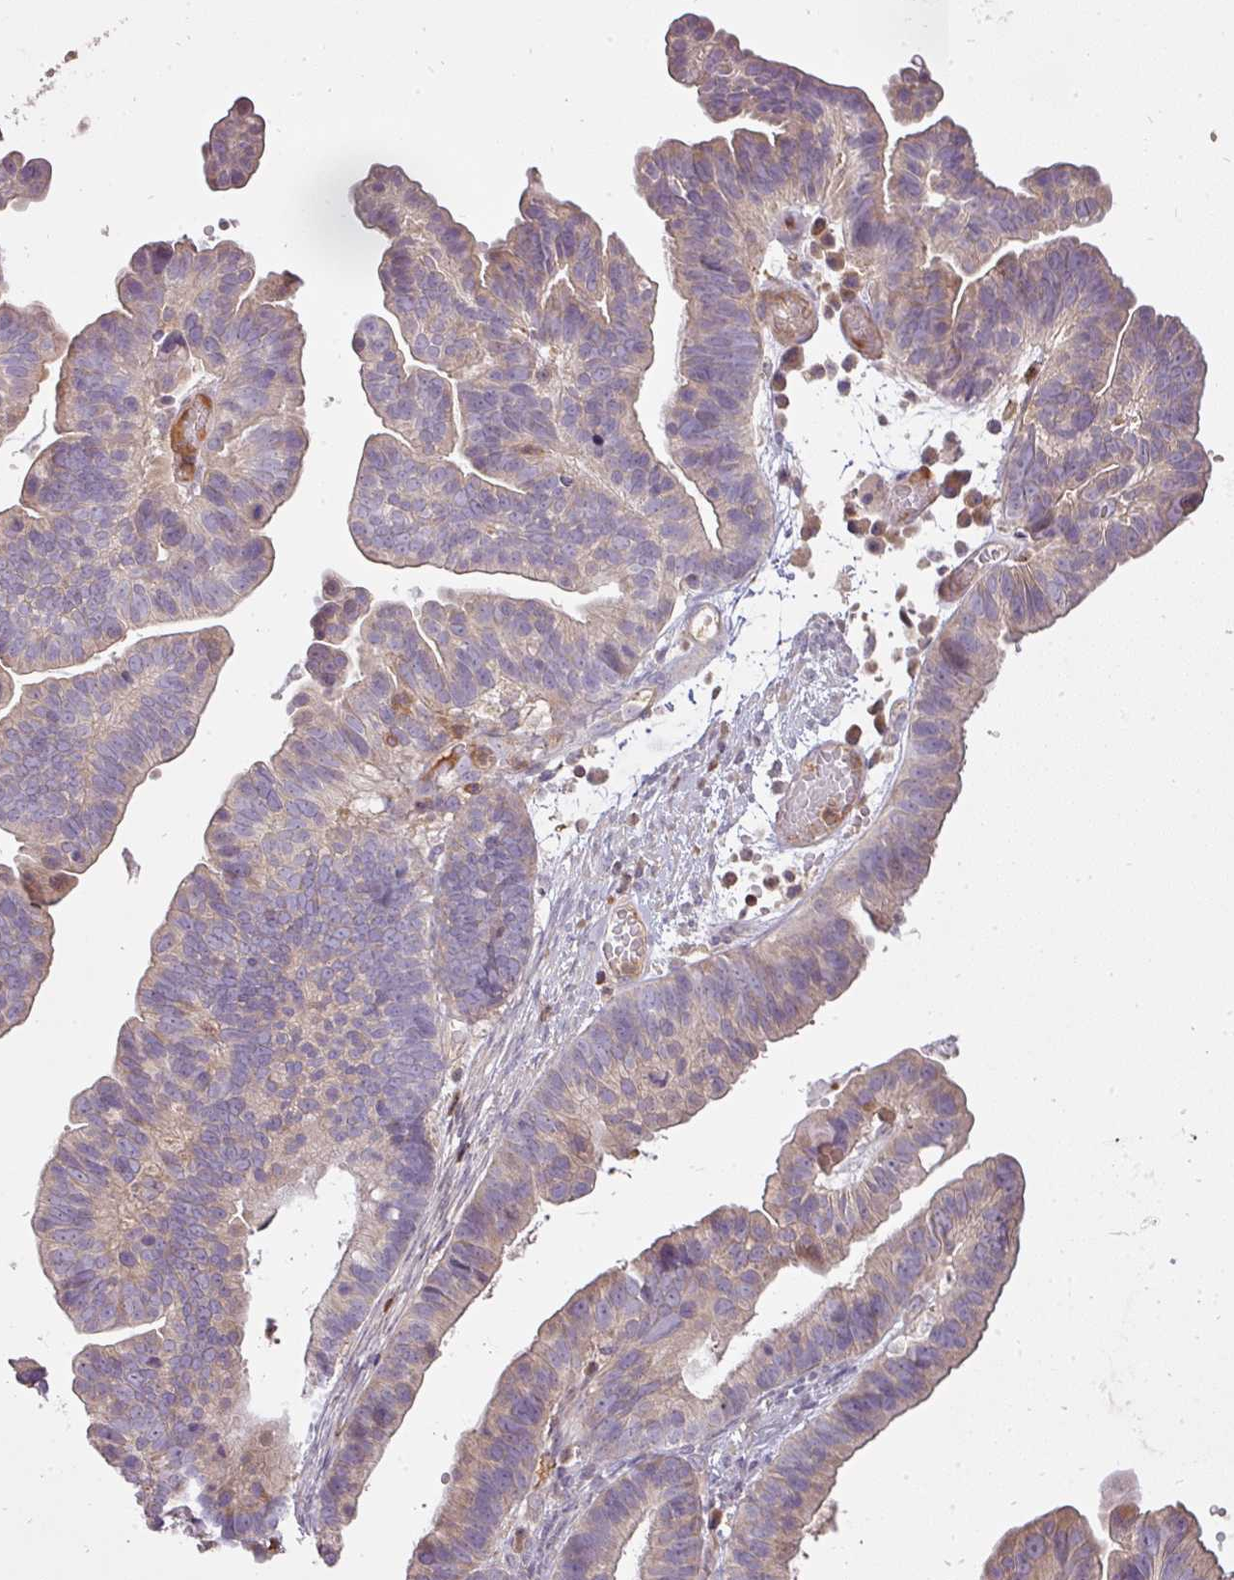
{"staining": {"intensity": "moderate", "quantity": "<25%", "location": "cytoplasmic/membranous"}, "tissue": "ovarian cancer", "cell_type": "Tumor cells", "image_type": "cancer", "snomed": [{"axis": "morphology", "description": "Cystadenocarcinoma, serous, NOS"}, {"axis": "topography", "description": "Ovary"}], "caption": "Protein expression analysis of human serous cystadenocarcinoma (ovarian) reveals moderate cytoplasmic/membranous staining in approximately <25% of tumor cells. (Brightfield microscopy of DAB IHC at high magnification).", "gene": "STK4", "patient": {"sex": "female", "age": 56}}